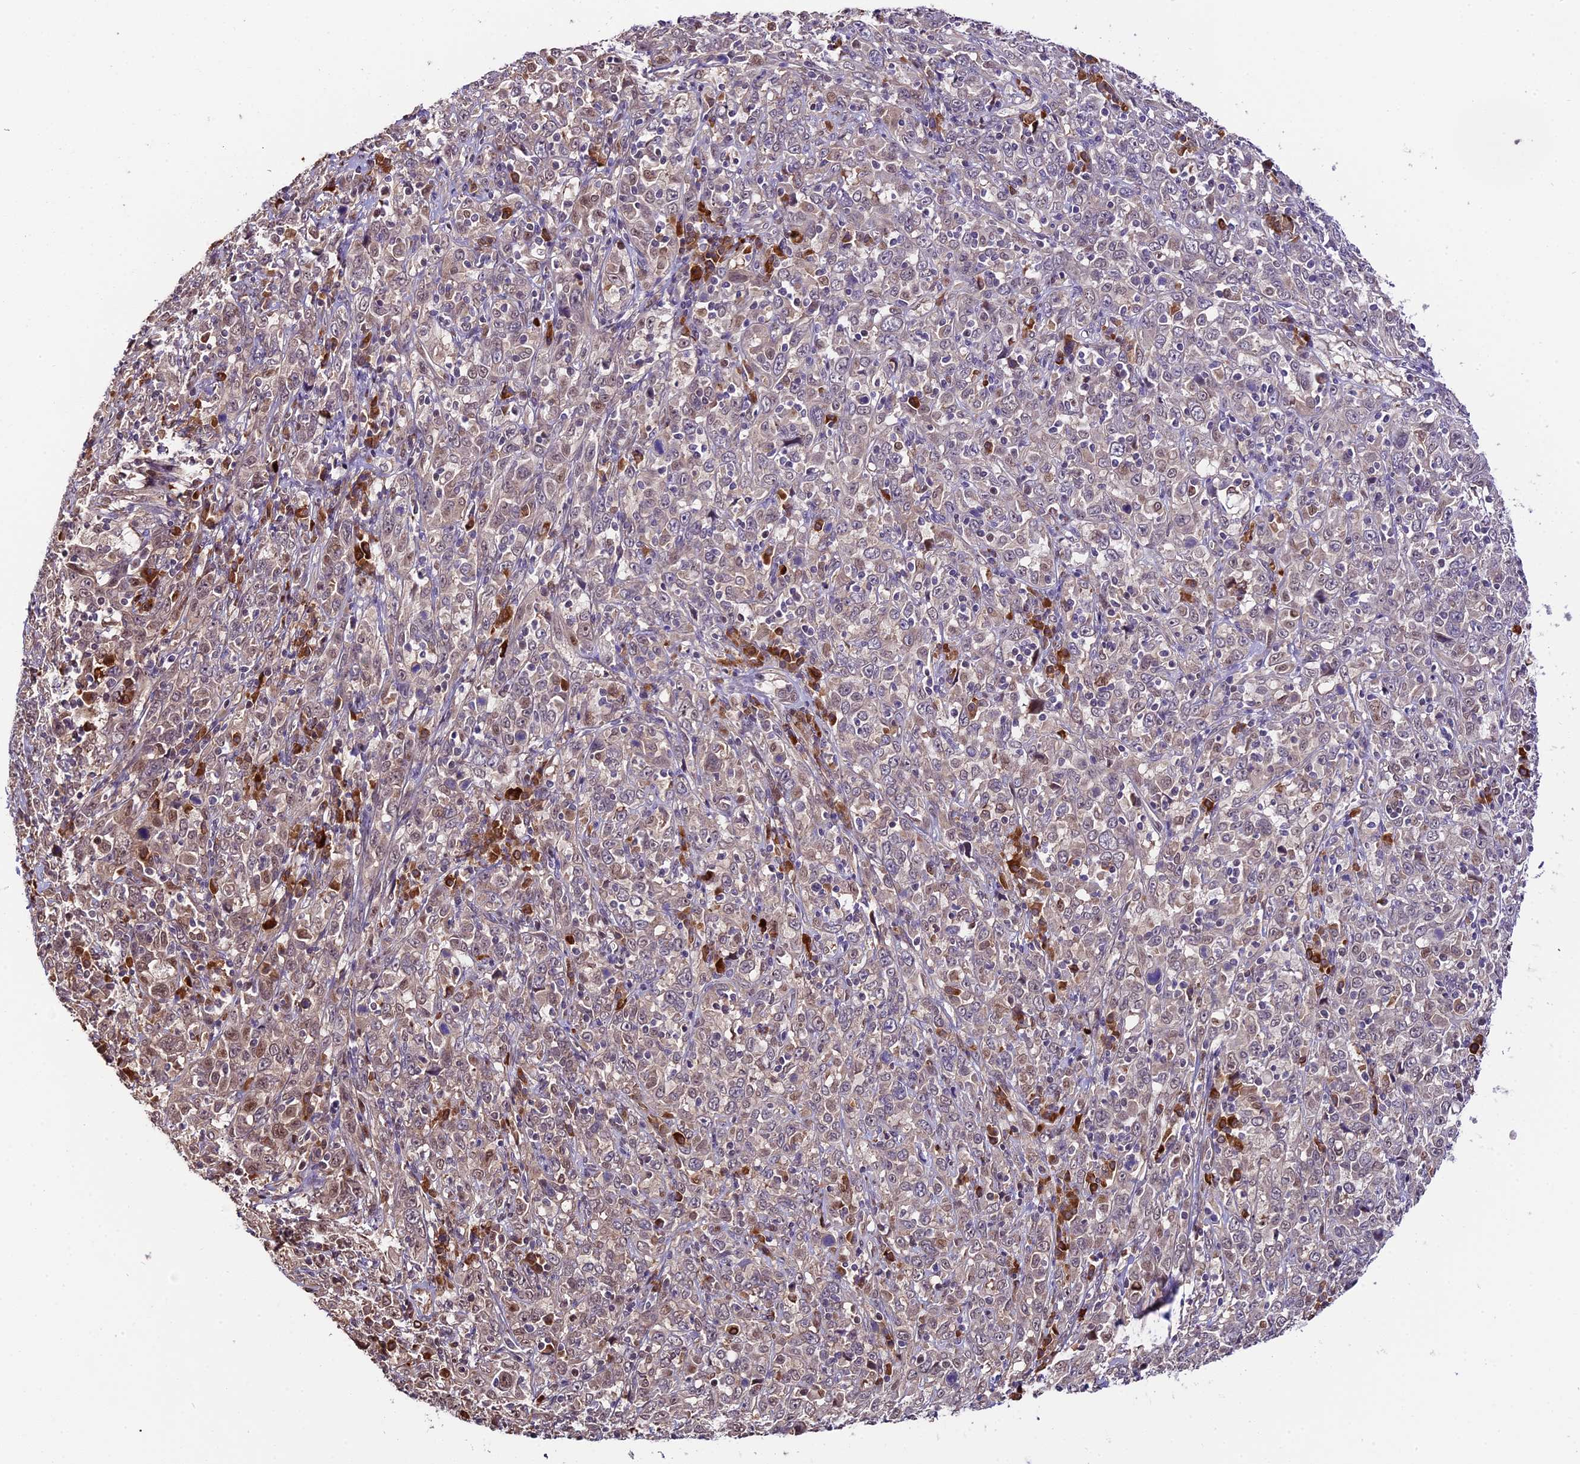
{"staining": {"intensity": "weak", "quantity": "<25%", "location": "nuclear"}, "tissue": "cervical cancer", "cell_type": "Tumor cells", "image_type": "cancer", "snomed": [{"axis": "morphology", "description": "Squamous cell carcinoma, NOS"}, {"axis": "topography", "description": "Cervix"}], "caption": "The immunohistochemistry photomicrograph has no significant expression in tumor cells of squamous cell carcinoma (cervical) tissue.", "gene": "HERPUD1", "patient": {"sex": "female", "age": 46}}